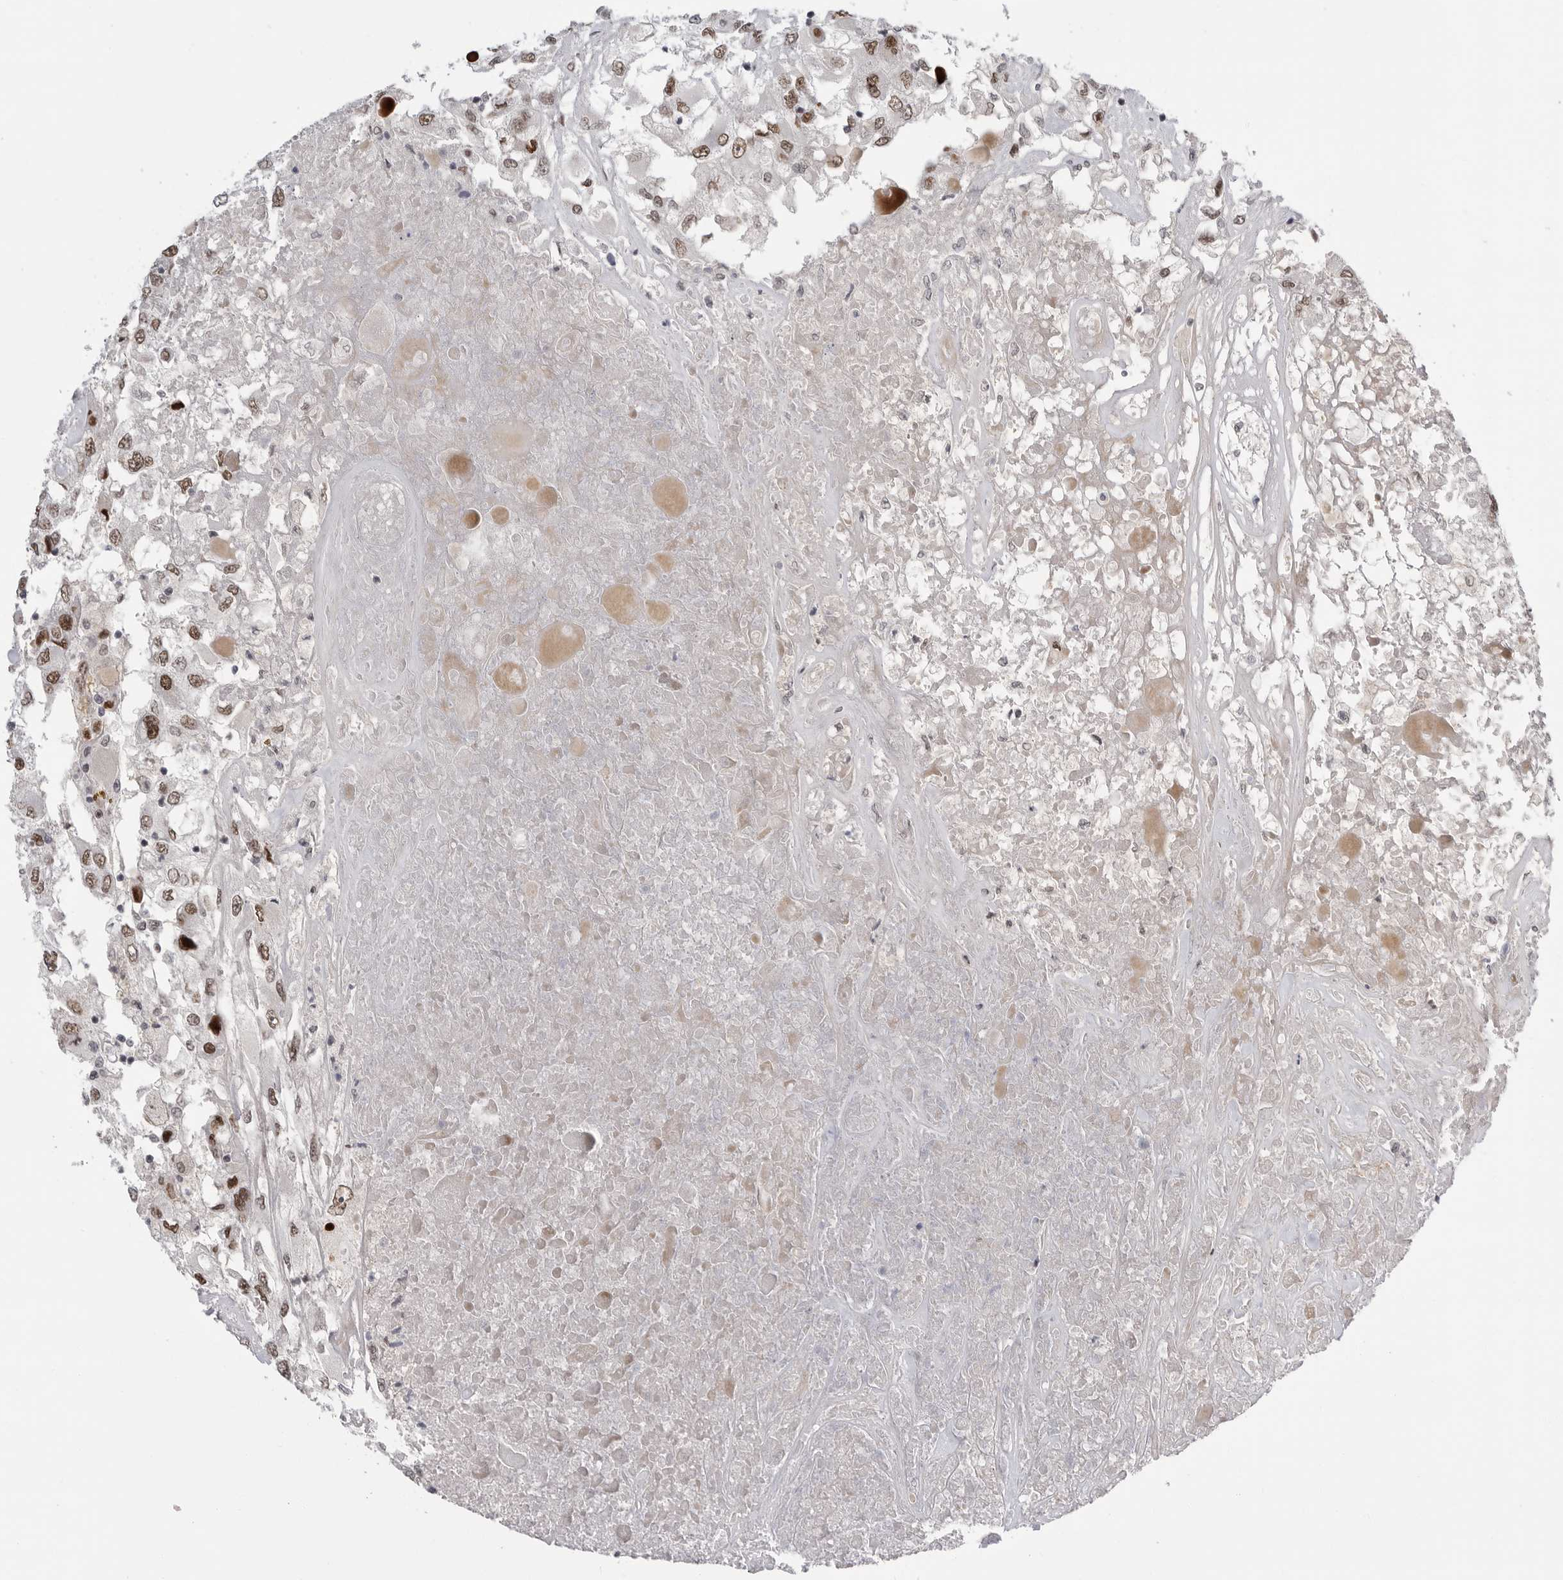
{"staining": {"intensity": "moderate", "quantity": ">75%", "location": "nuclear"}, "tissue": "renal cancer", "cell_type": "Tumor cells", "image_type": "cancer", "snomed": [{"axis": "morphology", "description": "Adenocarcinoma, NOS"}, {"axis": "topography", "description": "Kidney"}], "caption": "The immunohistochemical stain shows moderate nuclear staining in tumor cells of renal adenocarcinoma tissue.", "gene": "POU5F1", "patient": {"sex": "female", "age": 52}}